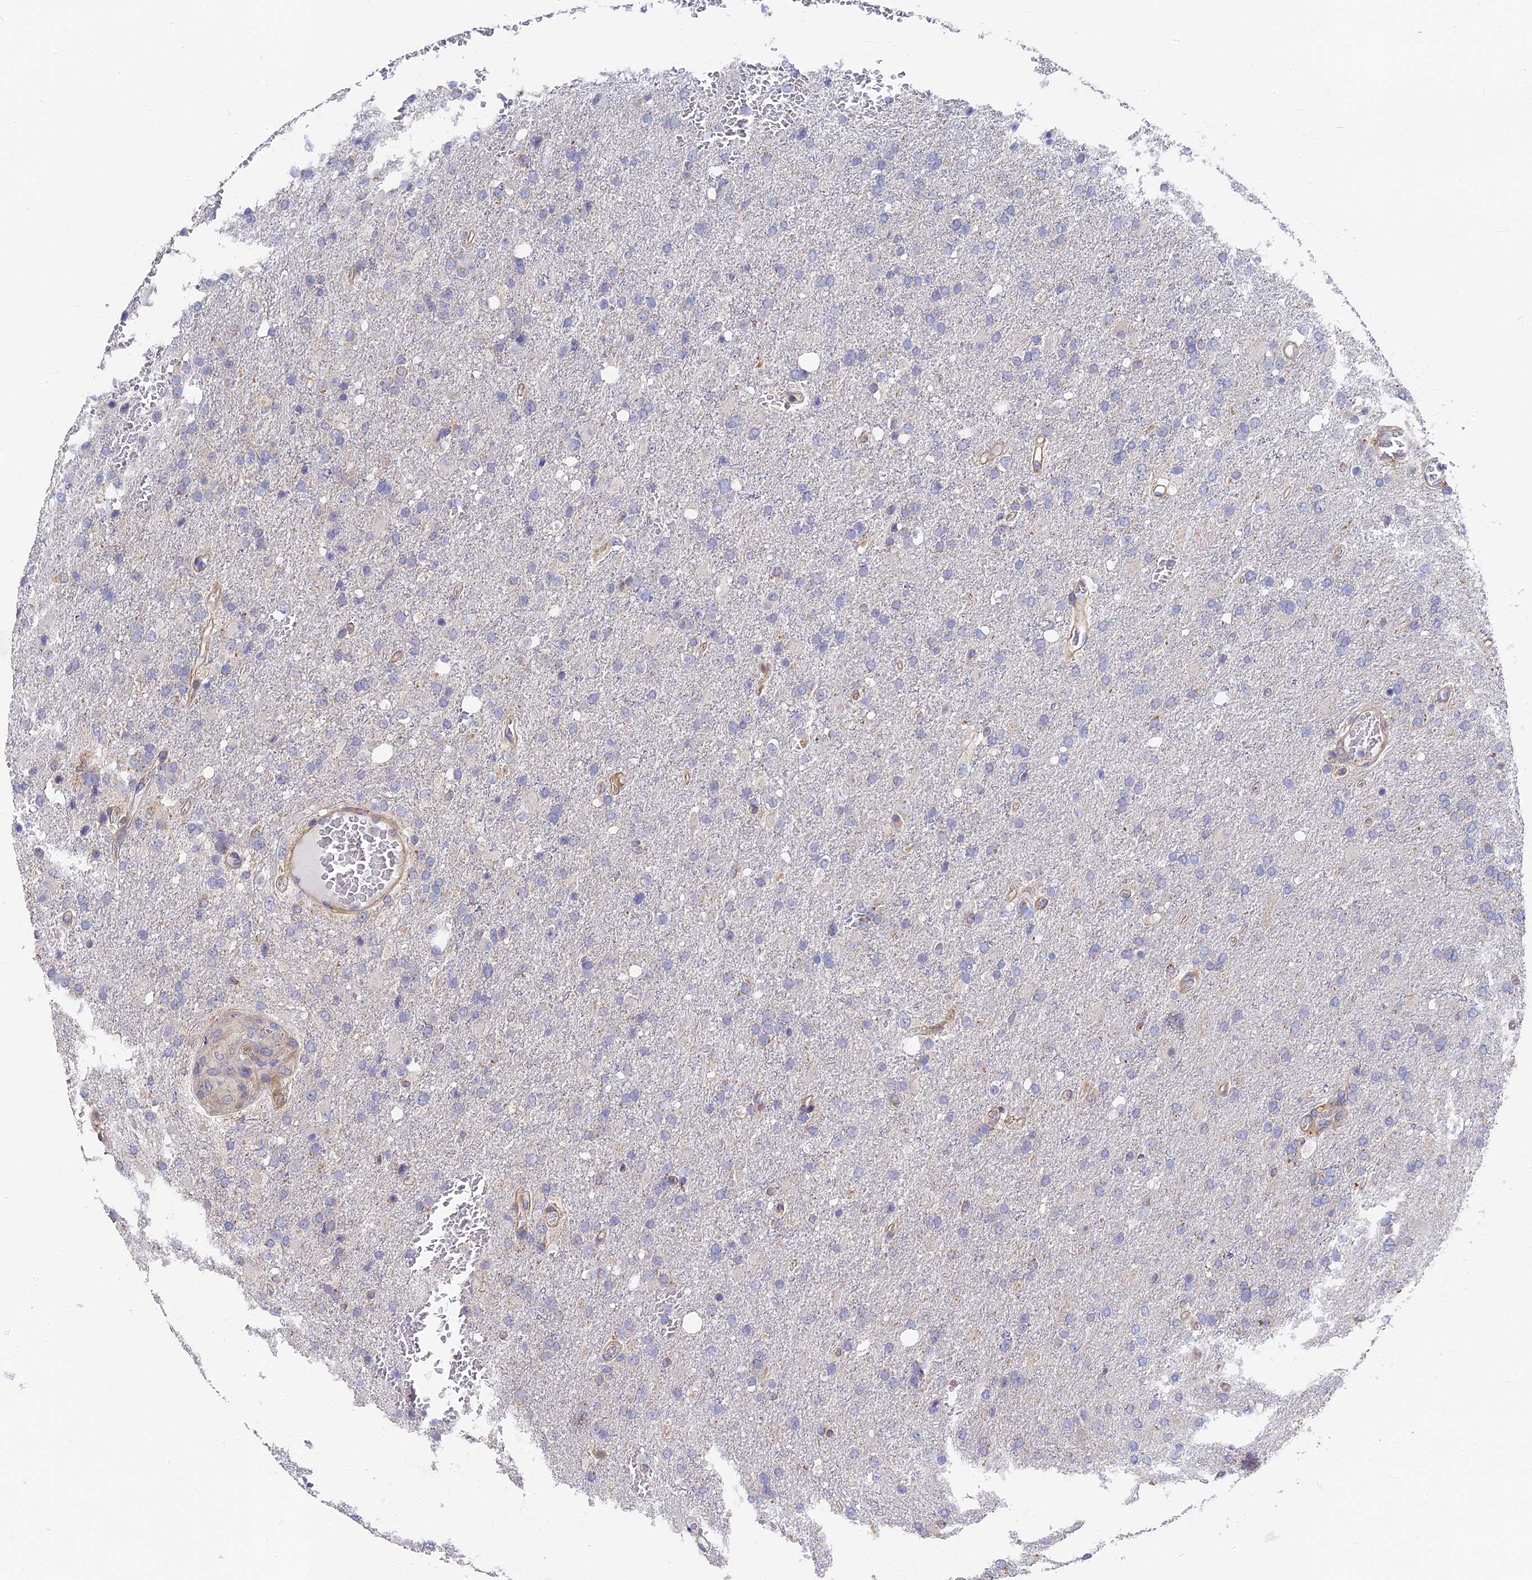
{"staining": {"intensity": "negative", "quantity": "none", "location": "none"}, "tissue": "glioma", "cell_type": "Tumor cells", "image_type": "cancer", "snomed": [{"axis": "morphology", "description": "Glioma, malignant, High grade"}, {"axis": "topography", "description": "Brain"}], "caption": "Protein analysis of malignant high-grade glioma shows no significant staining in tumor cells.", "gene": "CCDC113", "patient": {"sex": "female", "age": 74}}